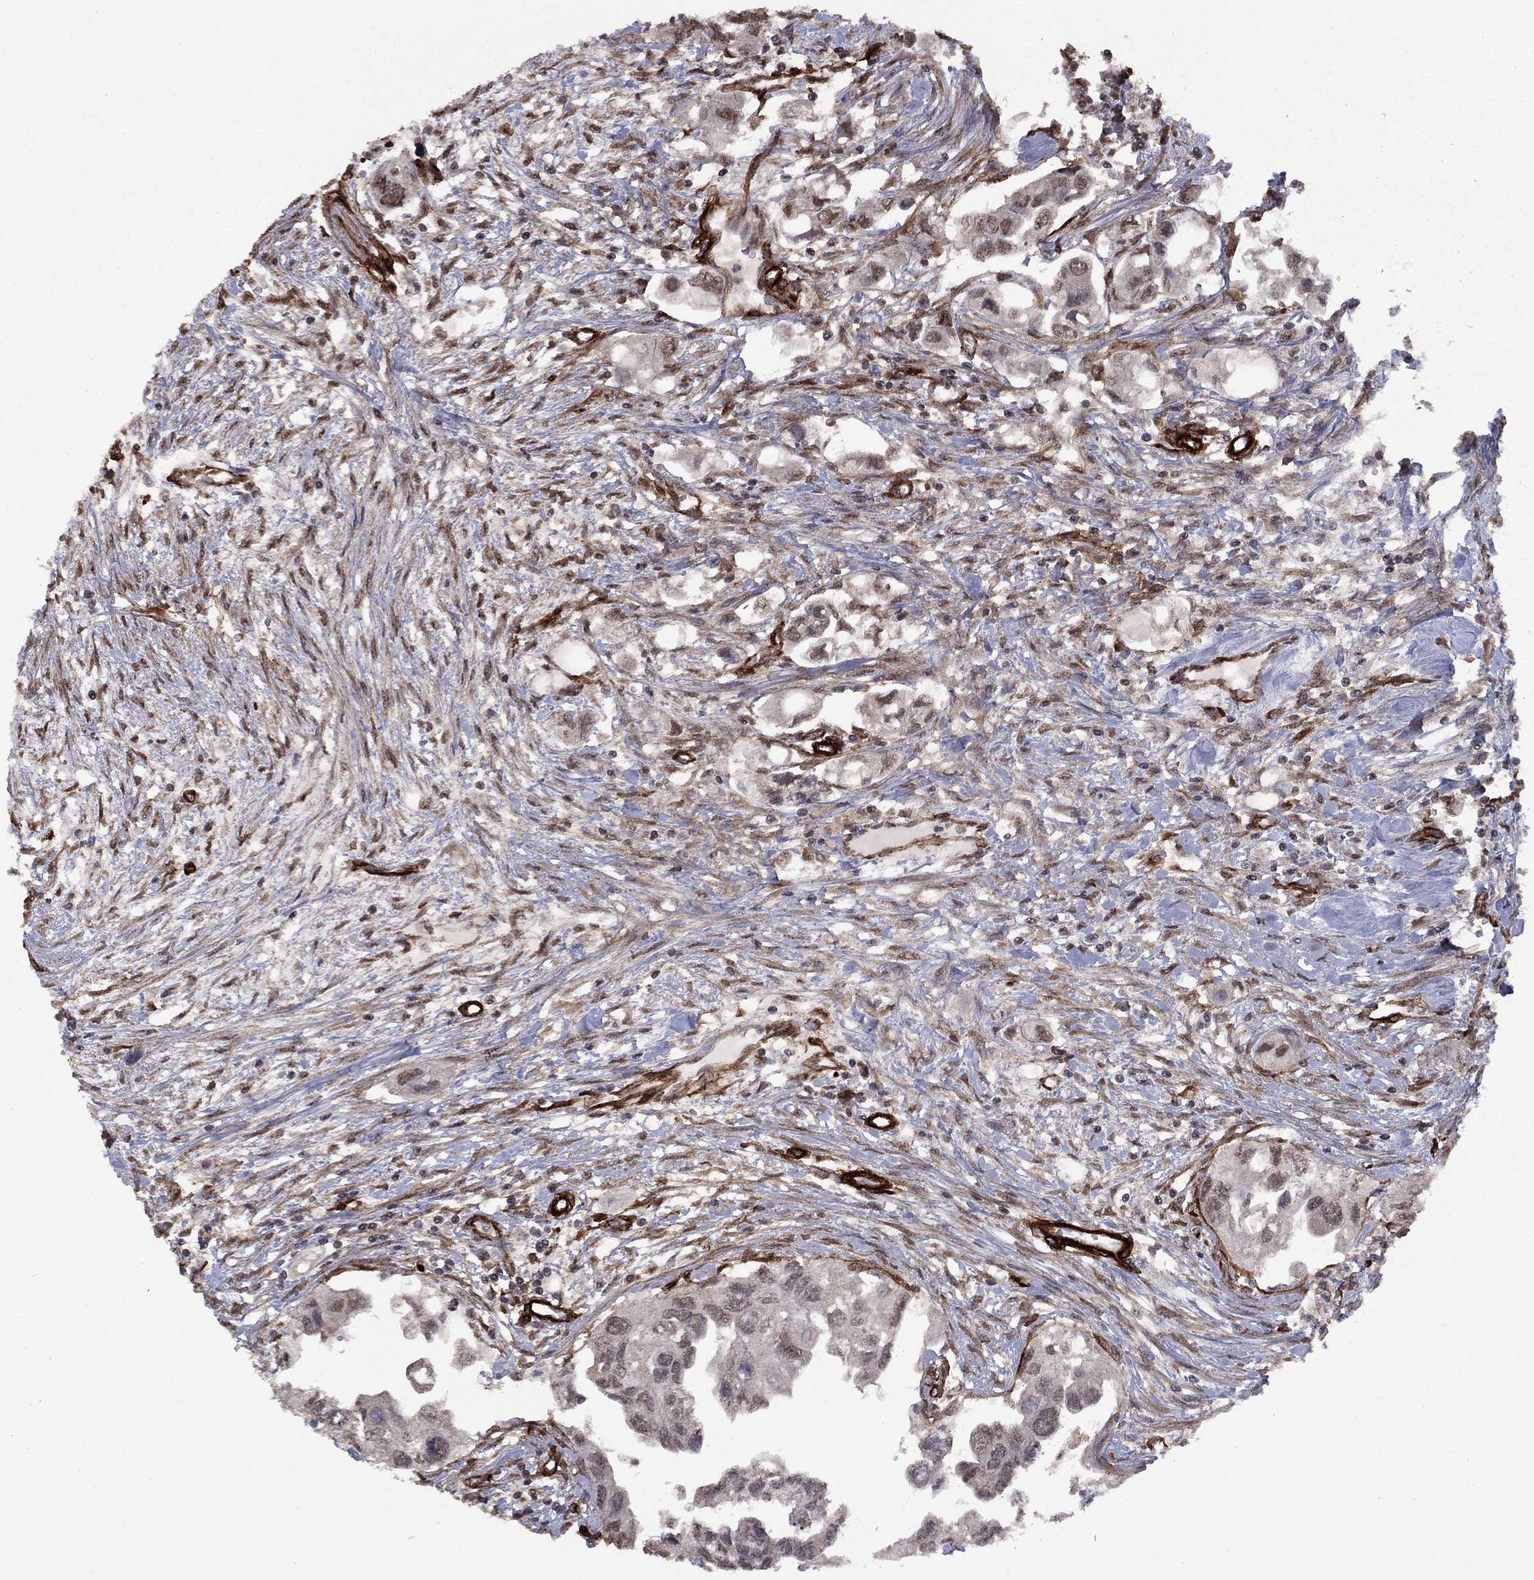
{"staining": {"intensity": "negative", "quantity": "none", "location": "none"}, "tissue": "urothelial cancer", "cell_type": "Tumor cells", "image_type": "cancer", "snomed": [{"axis": "morphology", "description": "Urothelial carcinoma, High grade"}, {"axis": "topography", "description": "Urinary bladder"}], "caption": "The immunohistochemistry photomicrograph has no significant staining in tumor cells of high-grade urothelial carcinoma tissue.", "gene": "COL18A1", "patient": {"sex": "male", "age": 59}}